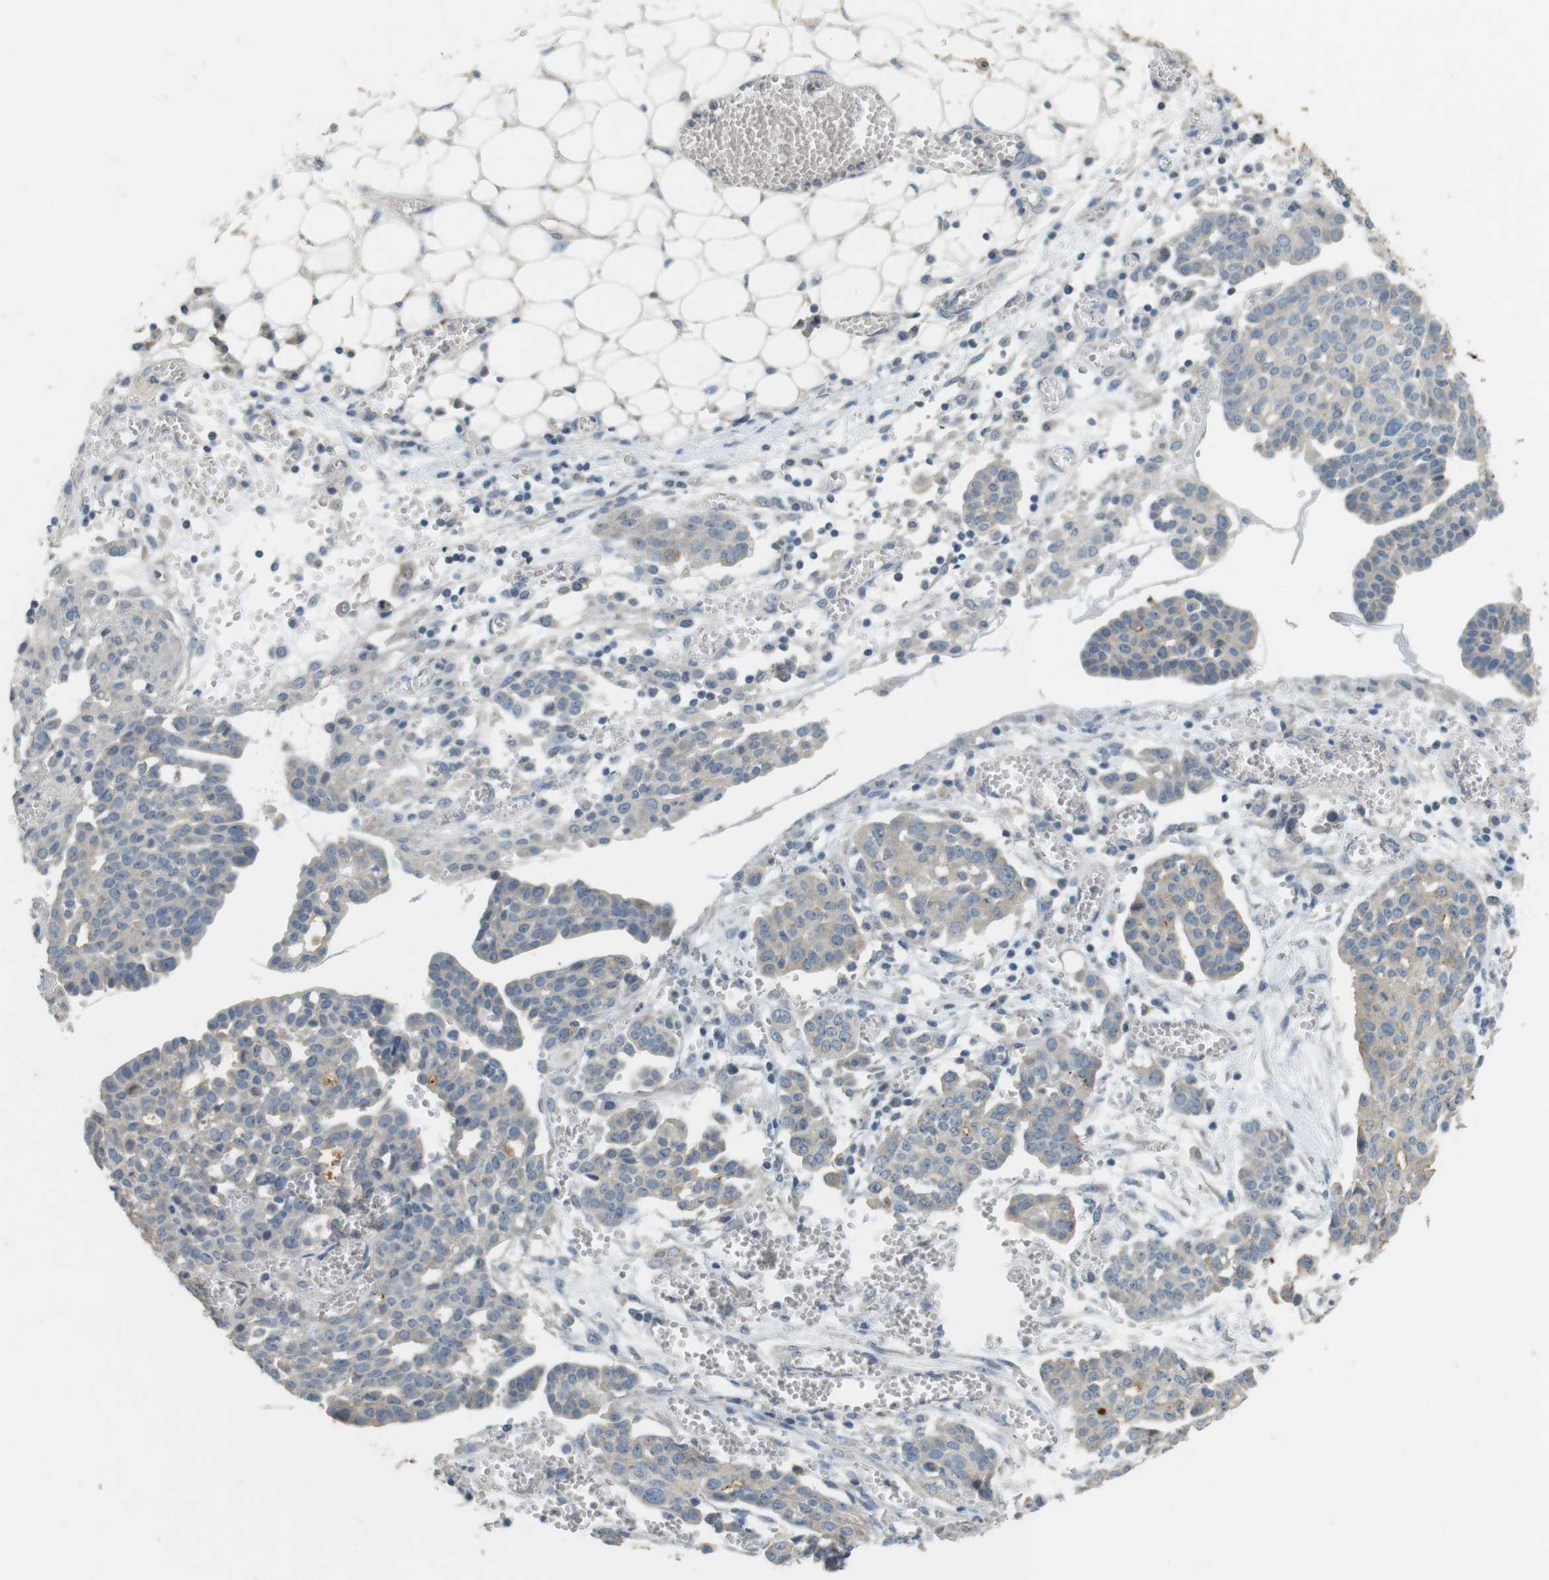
{"staining": {"intensity": "weak", "quantity": ">75%", "location": "cytoplasmic/membranous"}, "tissue": "ovarian cancer", "cell_type": "Tumor cells", "image_type": "cancer", "snomed": [{"axis": "morphology", "description": "Cystadenocarcinoma, serous, NOS"}, {"axis": "topography", "description": "Soft tissue"}, {"axis": "topography", "description": "Ovary"}], "caption": "Serous cystadenocarcinoma (ovarian) was stained to show a protein in brown. There is low levels of weak cytoplasmic/membranous positivity in approximately >75% of tumor cells. The staining was performed using DAB (3,3'-diaminobenzidine), with brown indicating positive protein expression. Nuclei are stained blue with hematoxylin.", "gene": "MUC5B", "patient": {"sex": "female", "age": 57}}